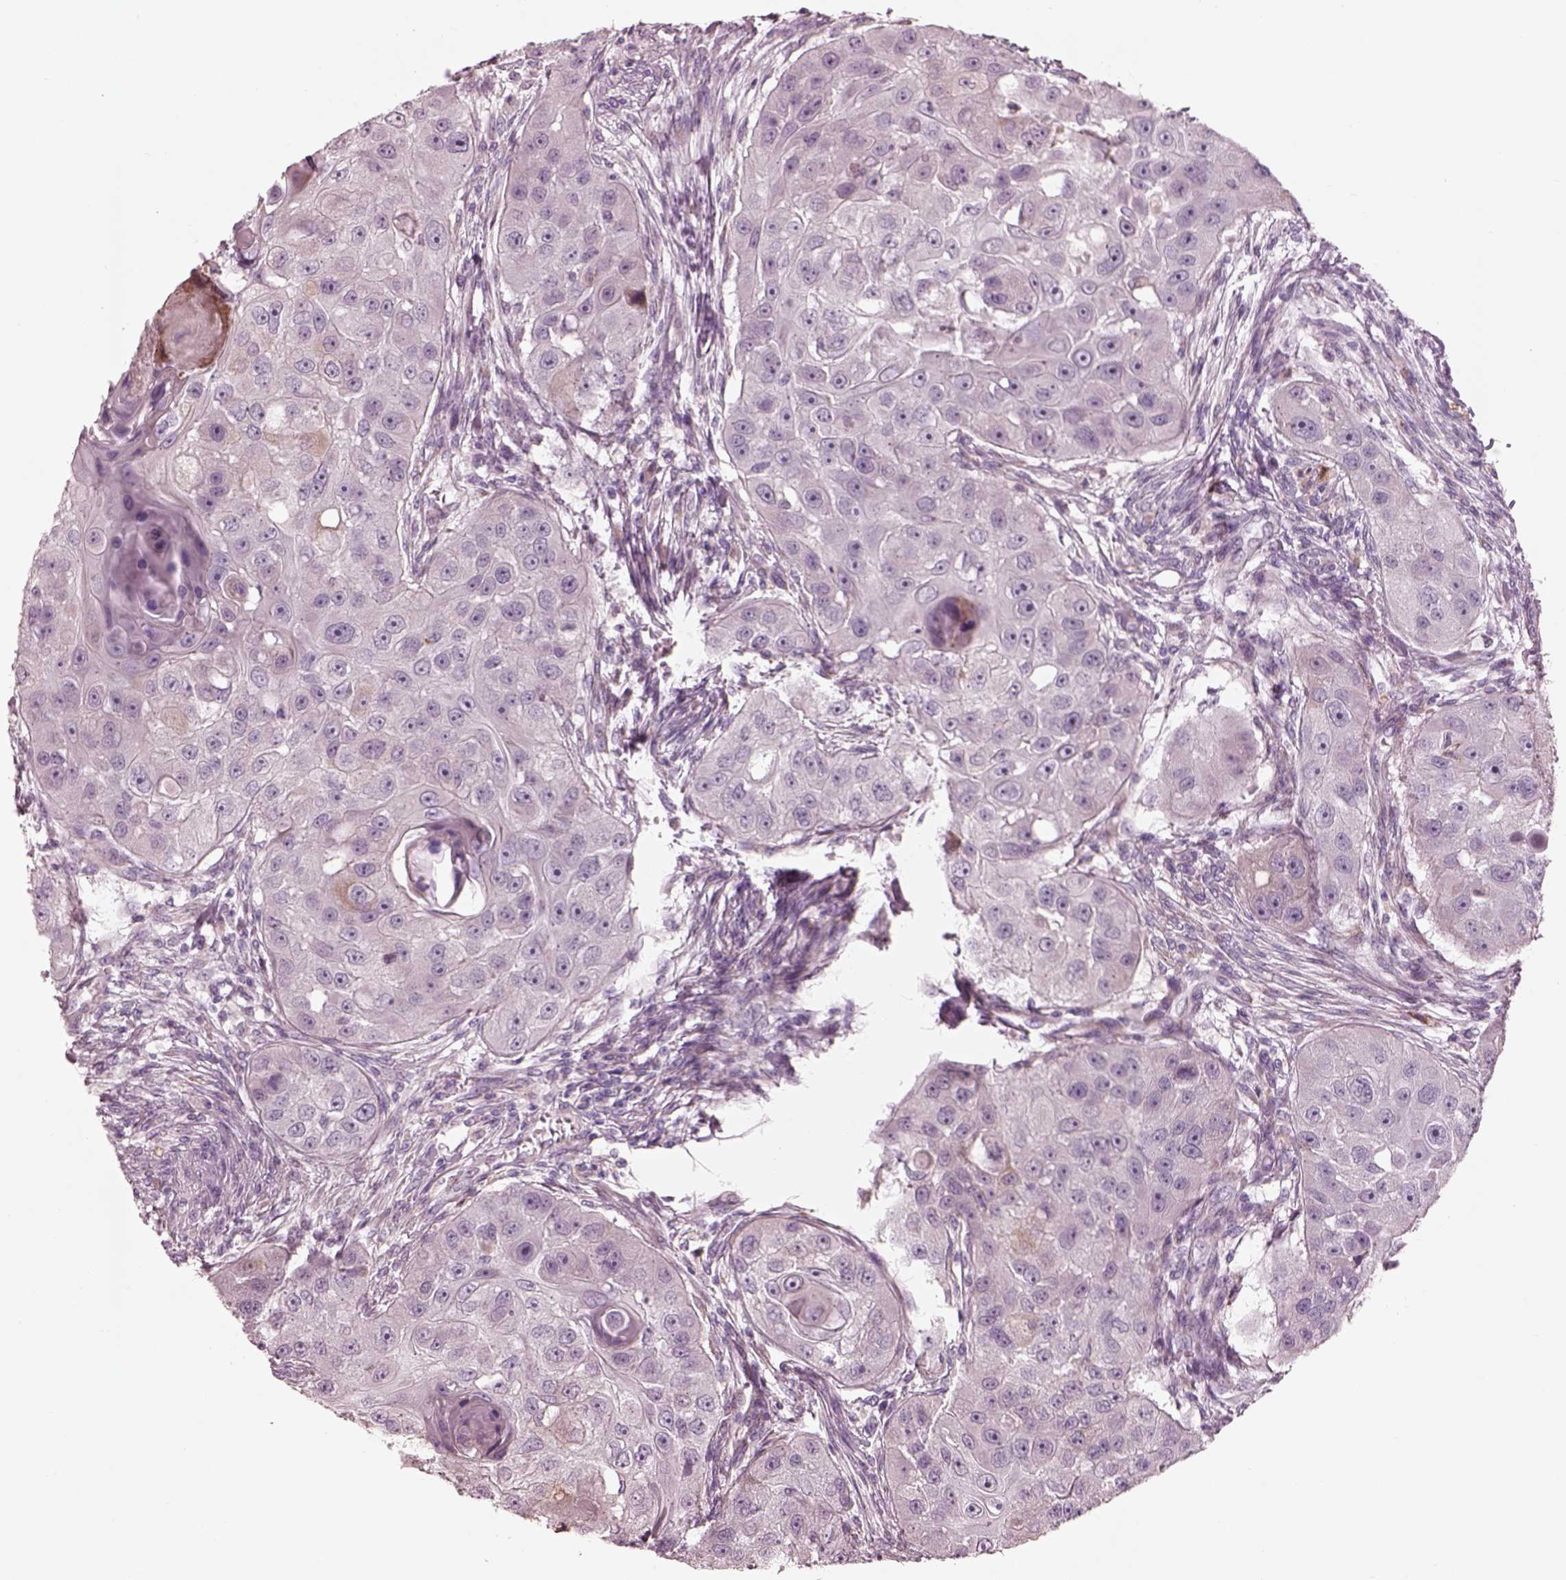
{"staining": {"intensity": "negative", "quantity": "none", "location": "none"}, "tissue": "head and neck cancer", "cell_type": "Tumor cells", "image_type": "cancer", "snomed": [{"axis": "morphology", "description": "Squamous cell carcinoma, NOS"}, {"axis": "topography", "description": "Head-Neck"}], "caption": "This is an immunohistochemistry micrograph of human squamous cell carcinoma (head and neck). There is no positivity in tumor cells.", "gene": "CADM2", "patient": {"sex": "male", "age": 51}}